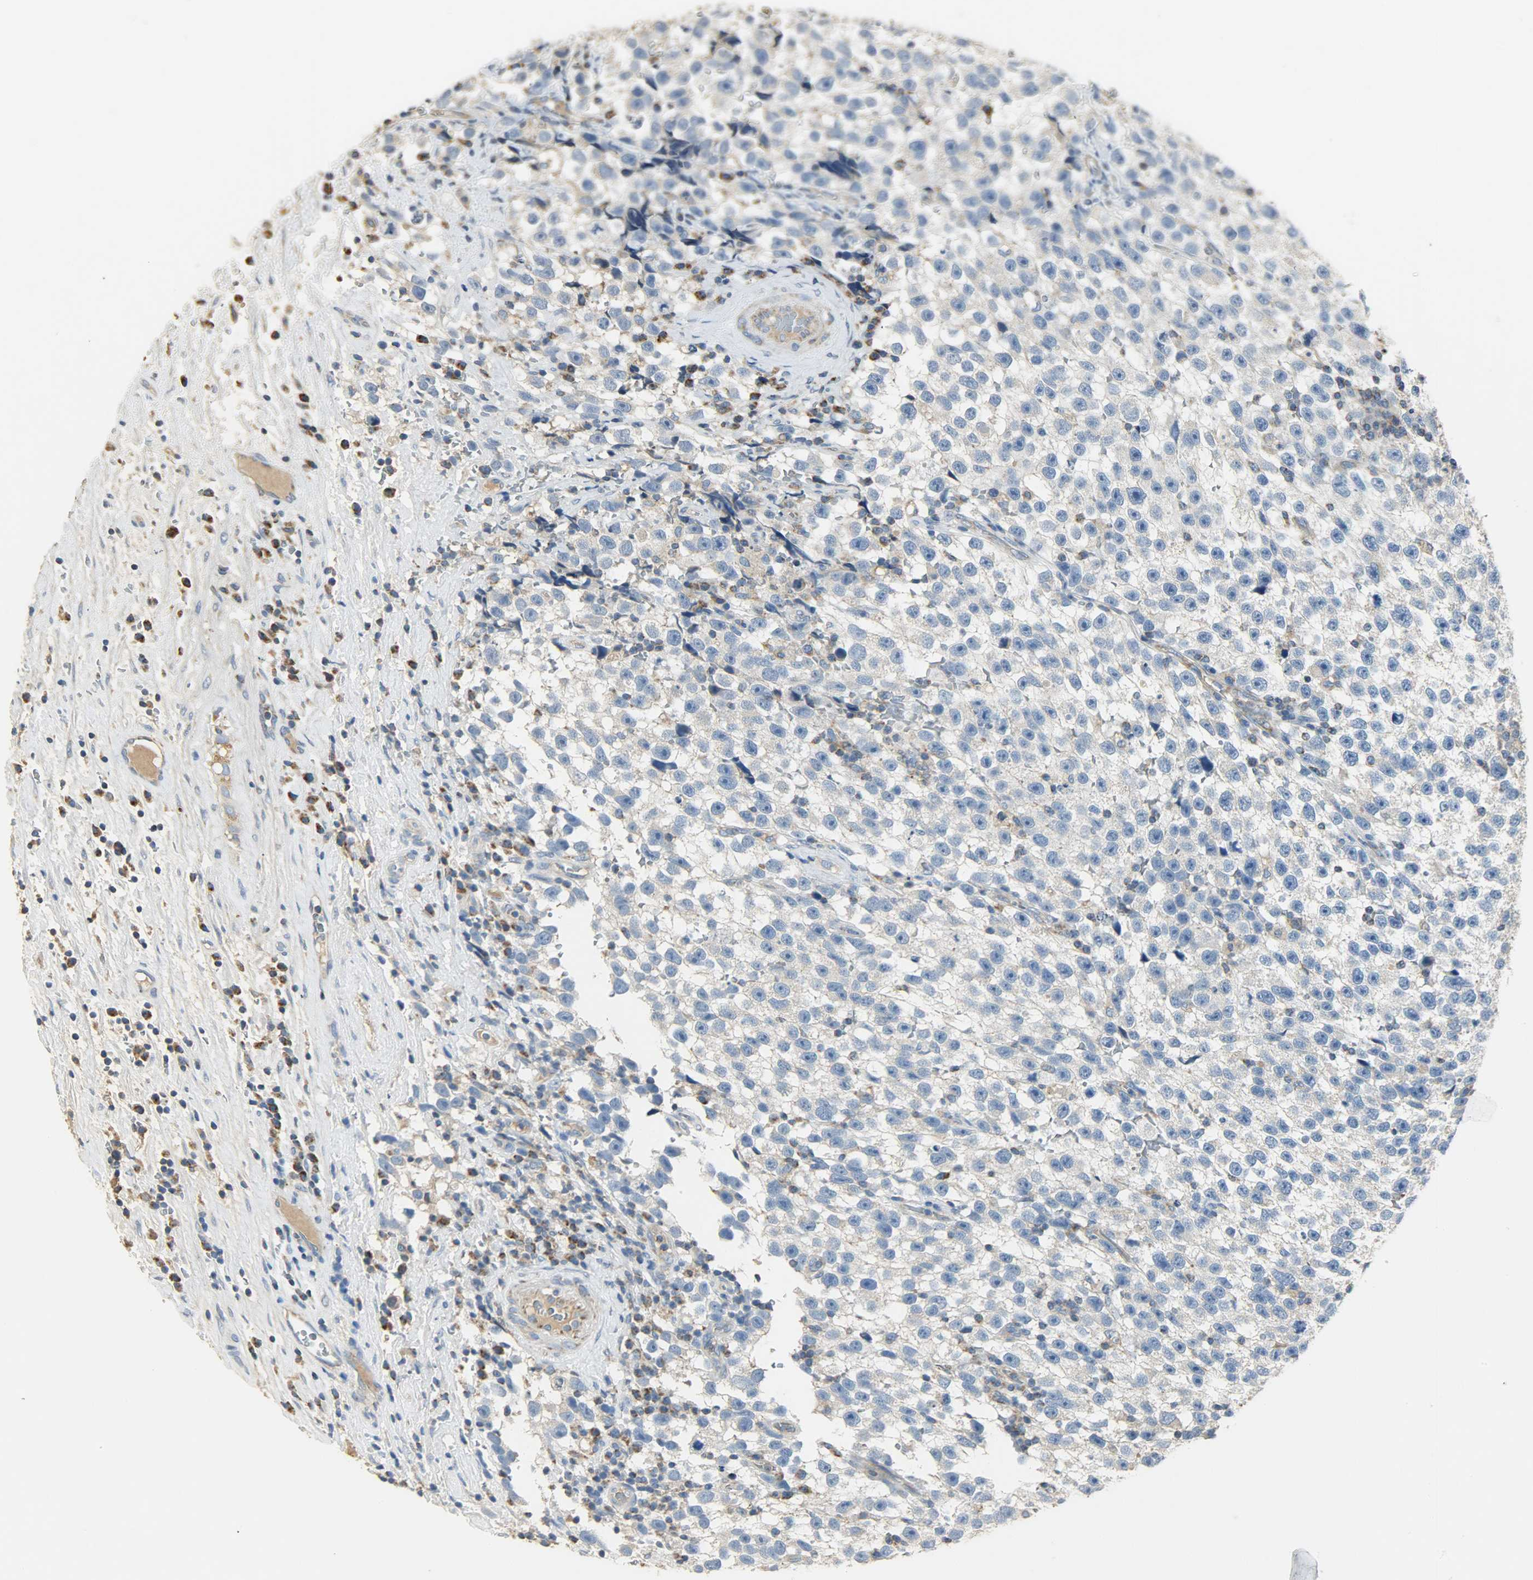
{"staining": {"intensity": "weak", "quantity": "<25%", "location": "cytoplasmic/membranous"}, "tissue": "testis cancer", "cell_type": "Tumor cells", "image_type": "cancer", "snomed": [{"axis": "morphology", "description": "Seminoma, NOS"}, {"axis": "topography", "description": "Testis"}], "caption": "Immunohistochemistry image of human seminoma (testis) stained for a protein (brown), which reveals no expression in tumor cells. (Immunohistochemistry (ihc), brightfield microscopy, high magnification).", "gene": "NNT", "patient": {"sex": "male", "age": 33}}